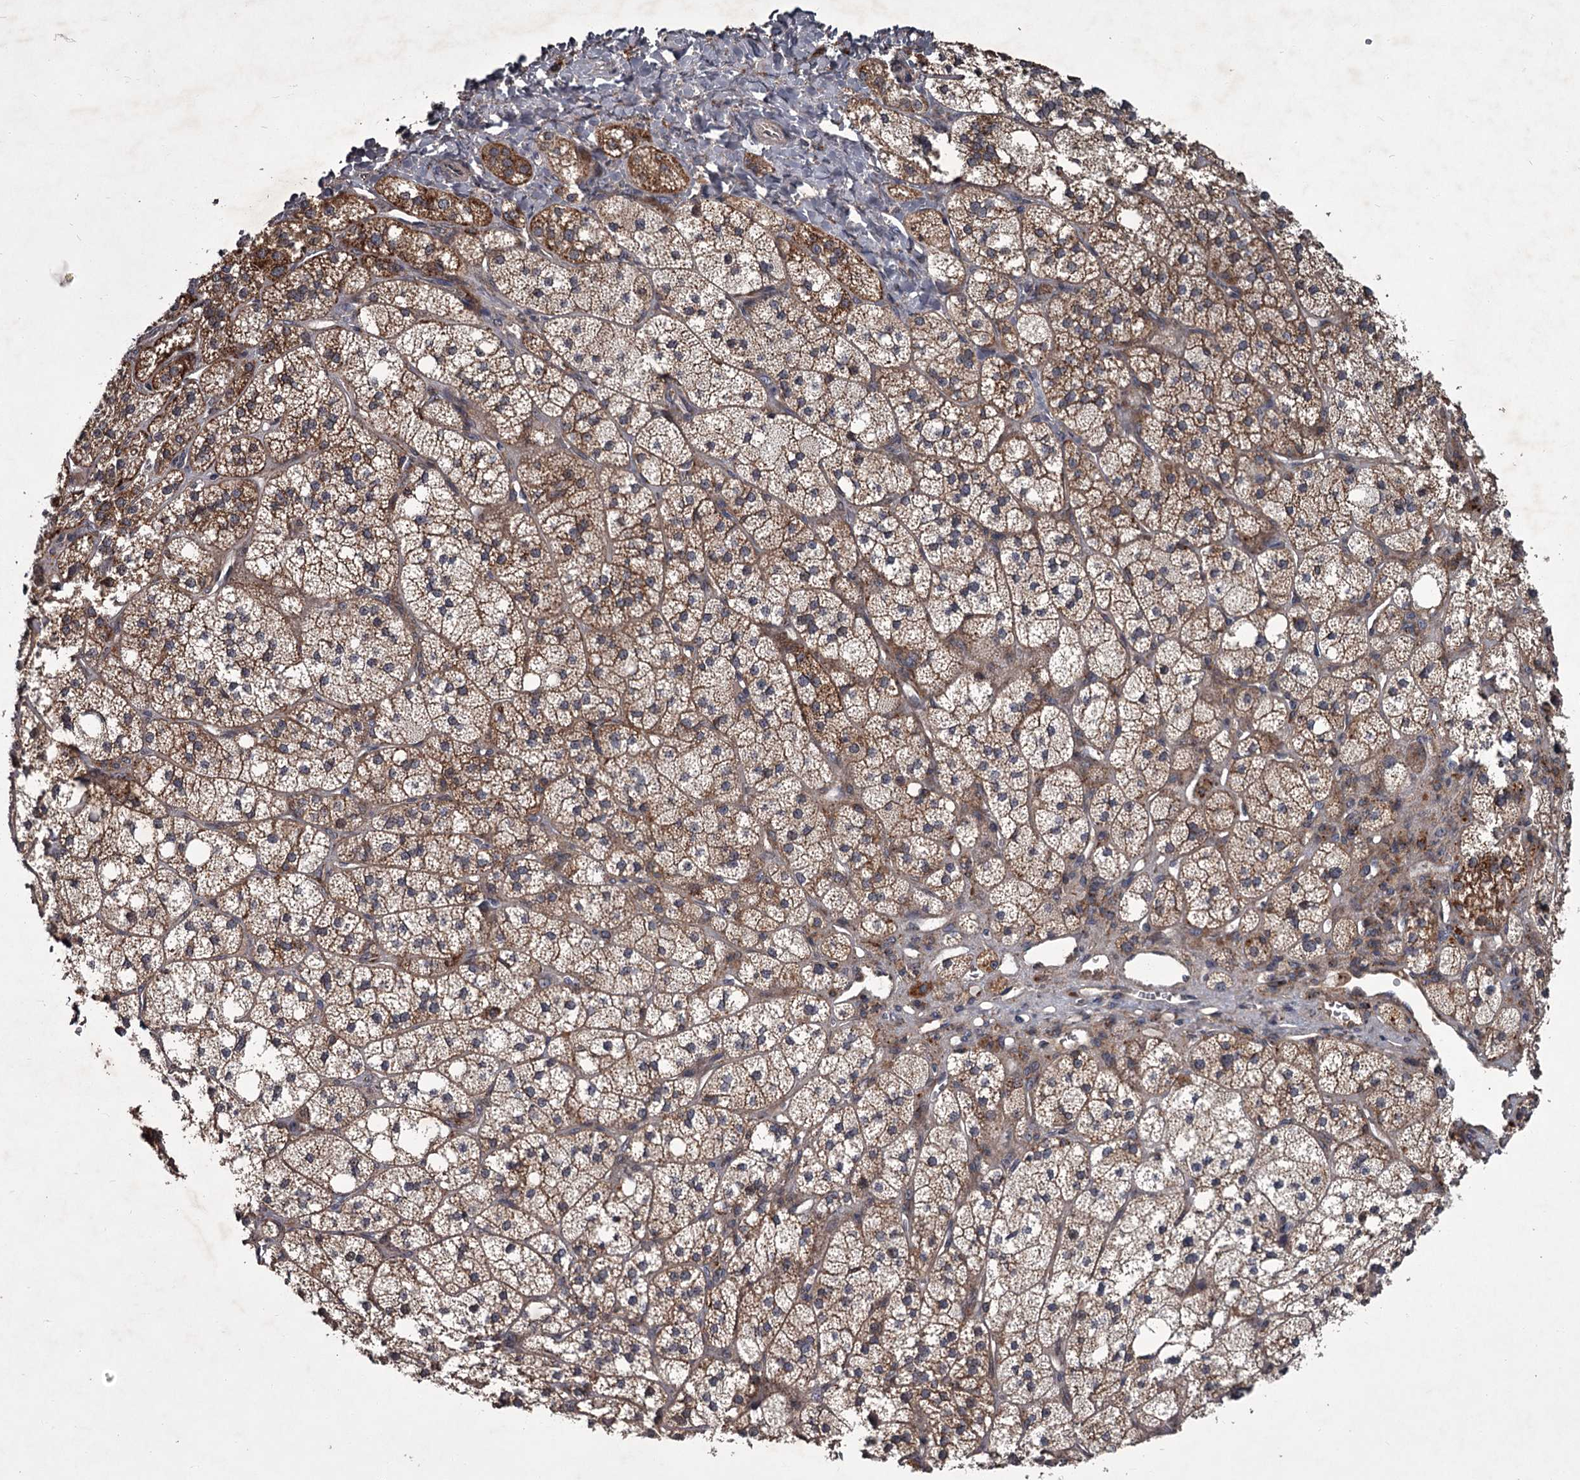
{"staining": {"intensity": "moderate", "quantity": ">75%", "location": "cytoplasmic/membranous"}, "tissue": "adrenal gland", "cell_type": "Glandular cells", "image_type": "normal", "snomed": [{"axis": "morphology", "description": "Normal tissue, NOS"}, {"axis": "topography", "description": "Adrenal gland"}], "caption": "Immunohistochemistry (IHC) histopathology image of normal adrenal gland: adrenal gland stained using immunohistochemistry reveals medium levels of moderate protein expression localized specifically in the cytoplasmic/membranous of glandular cells, appearing as a cytoplasmic/membranous brown color.", "gene": "UNC93B1", "patient": {"sex": "male", "age": 61}}